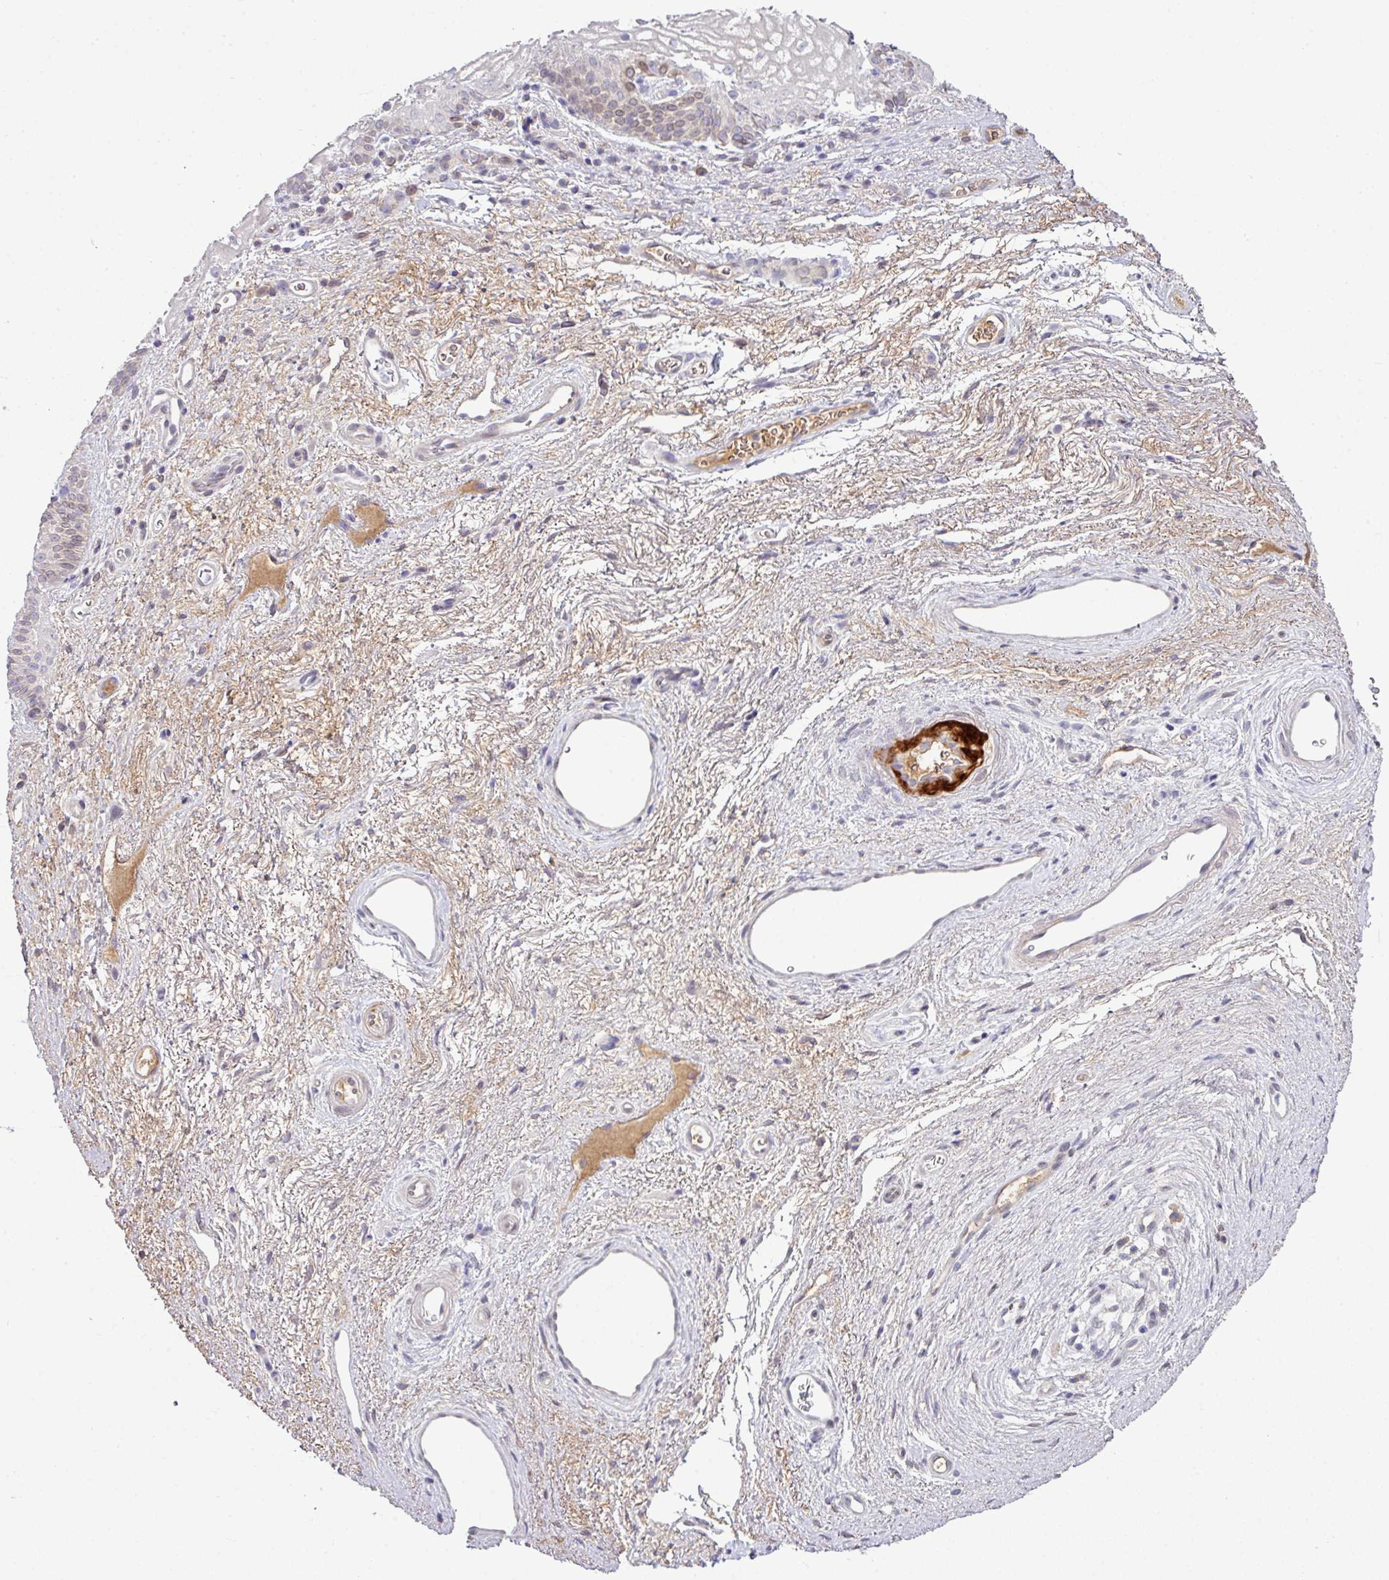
{"staining": {"intensity": "weak", "quantity": "<25%", "location": "cytoplasmic/membranous"}, "tissue": "vagina", "cell_type": "Squamous epithelial cells", "image_type": "normal", "snomed": [{"axis": "morphology", "description": "Normal tissue, NOS"}, {"axis": "topography", "description": "Vagina"}], "caption": "DAB (3,3'-diaminobenzidine) immunohistochemical staining of benign vagina displays no significant positivity in squamous epithelial cells.", "gene": "SLAMF6", "patient": {"sex": "female", "age": 47}}